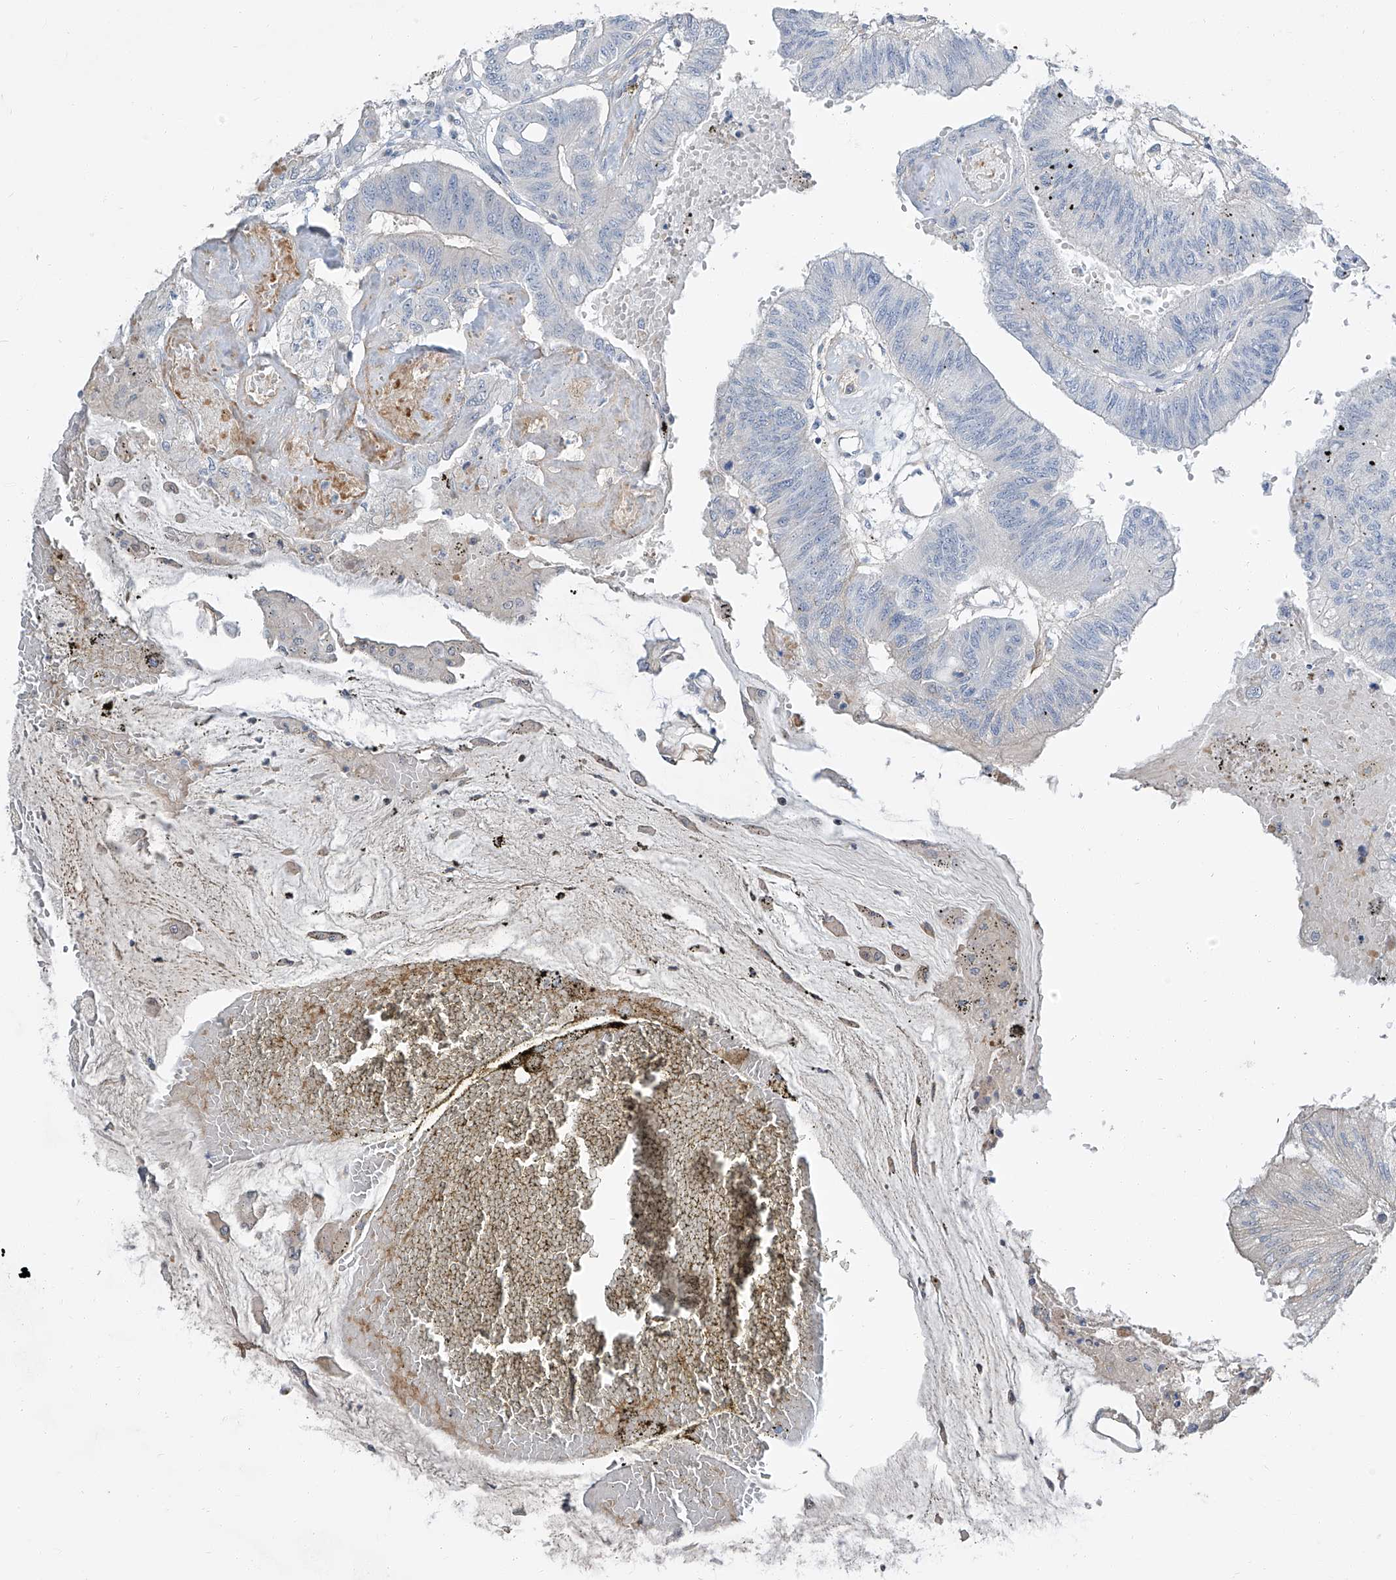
{"staining": {"intensity": "negative", "quantity": "none", "location": "none"}, "tissue": "colorectal cancer", "cell_type": "Tumor cells", "image_type": "cancer", "snomed": [{"axis": "morphology", "description": "Adenoma, NOS"}, {"axis": "morphology", "description": "Adenocarcinoma, NOS"}, {"axis": "topography", "description": "Colon"}], "caption": "Micrograph shows no protein staining in tumor cells of adenocarcinoma (colorectal) tissue.", "gene": "HOXA3", "patient": {"sex": "male", "age": 79}}